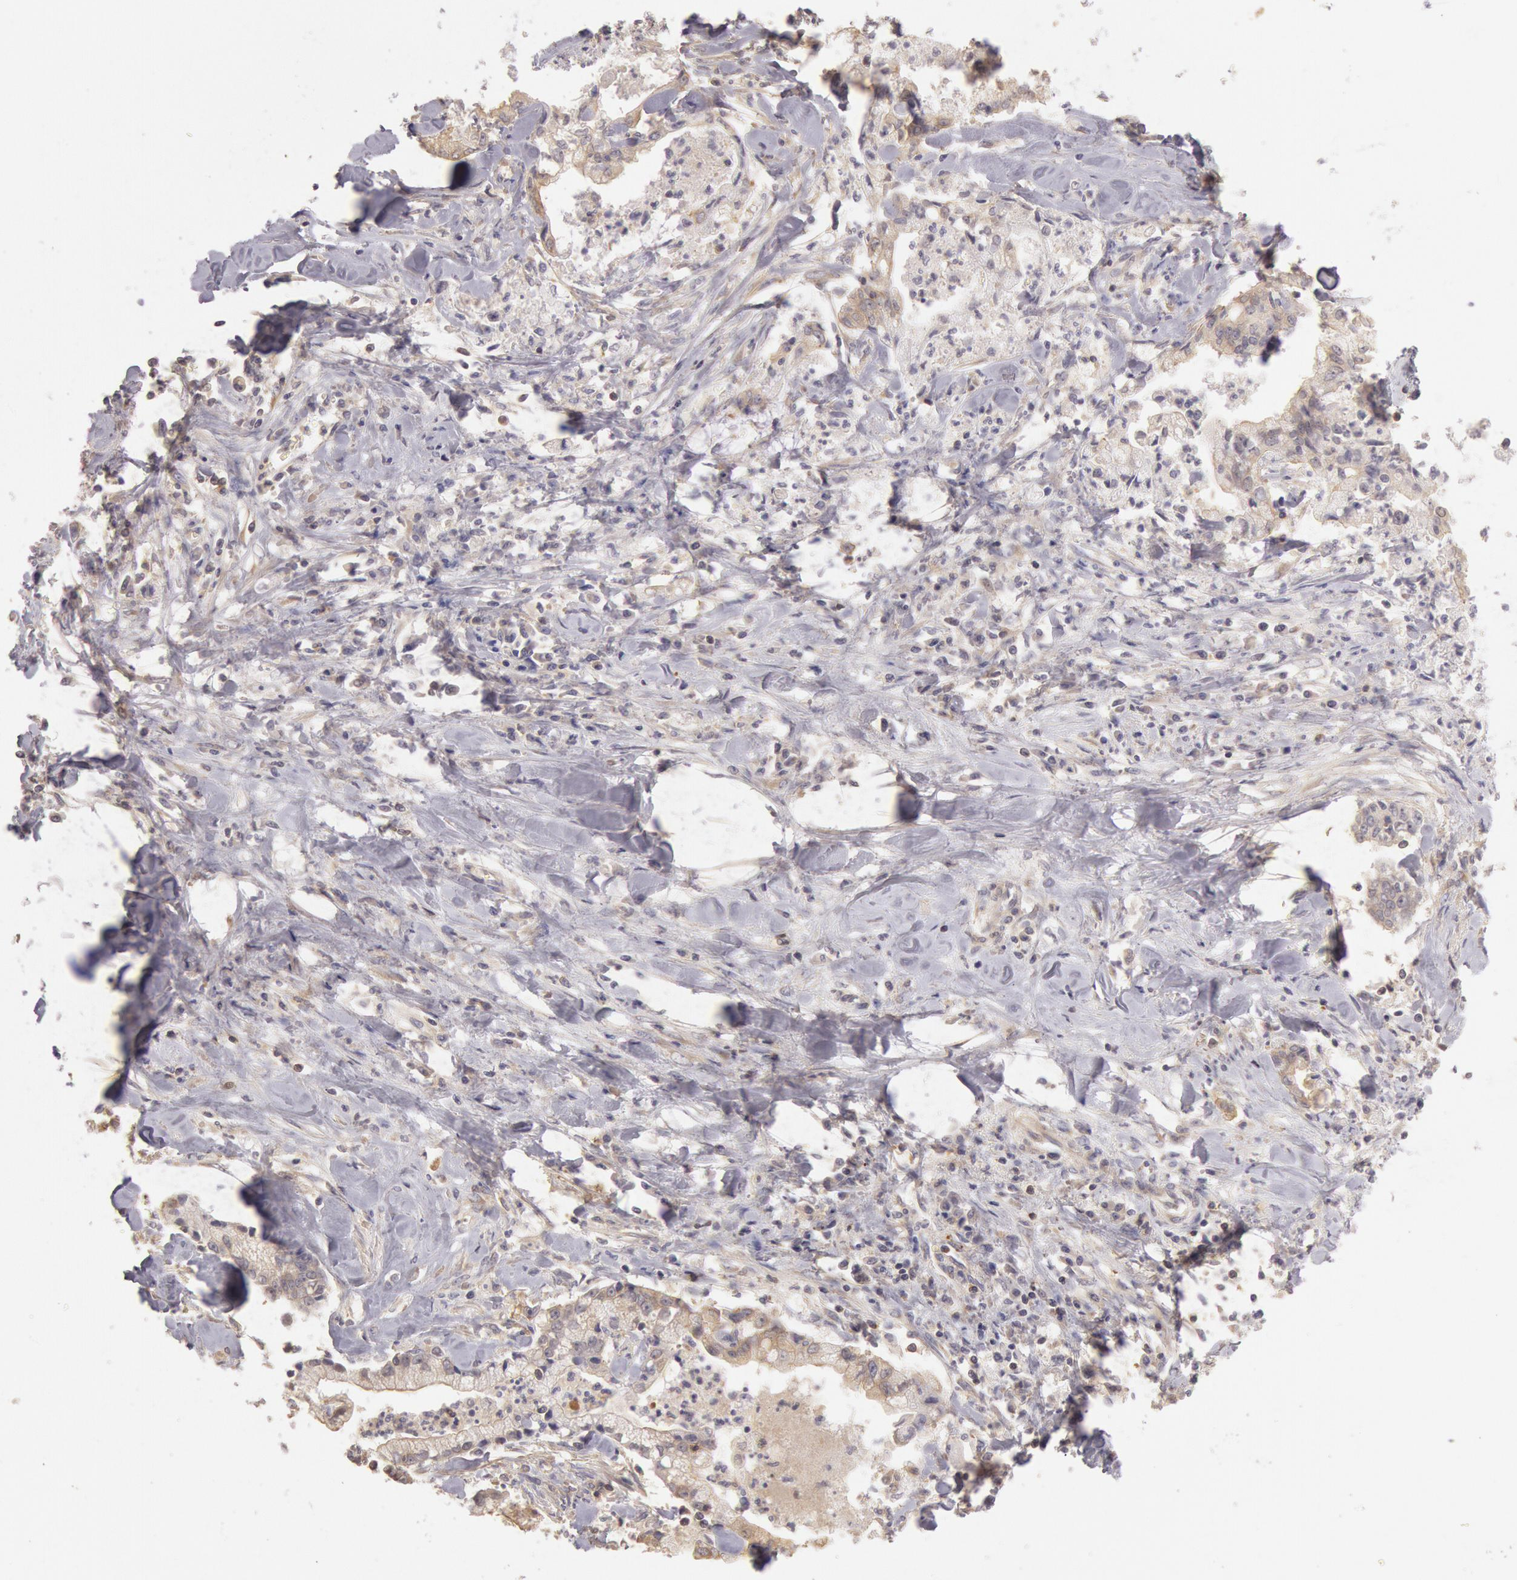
{"staining": {"intensity": "weak", "quantity": "25%-75%", "location": "cytoplasmic/membranous"}, "tissue": "liver cancer", "cell_type": "Tumor cells", "image_type": "cancer", "snomed": [{"axis": "morphology", "description": "Cholangiocarcinoma"}, {"axis": "topography", "description": "Liver"}], "caption": "IHC image of human liver cancer (cholangiocarcinoma) stained for a protein (brown), which exhibits low levels of weak cytoplasmic/membranous expression in approximately 25%-75% of tumor cells.", "gene": "NMT2", "patient": {"sex": "male", "age": 57}}